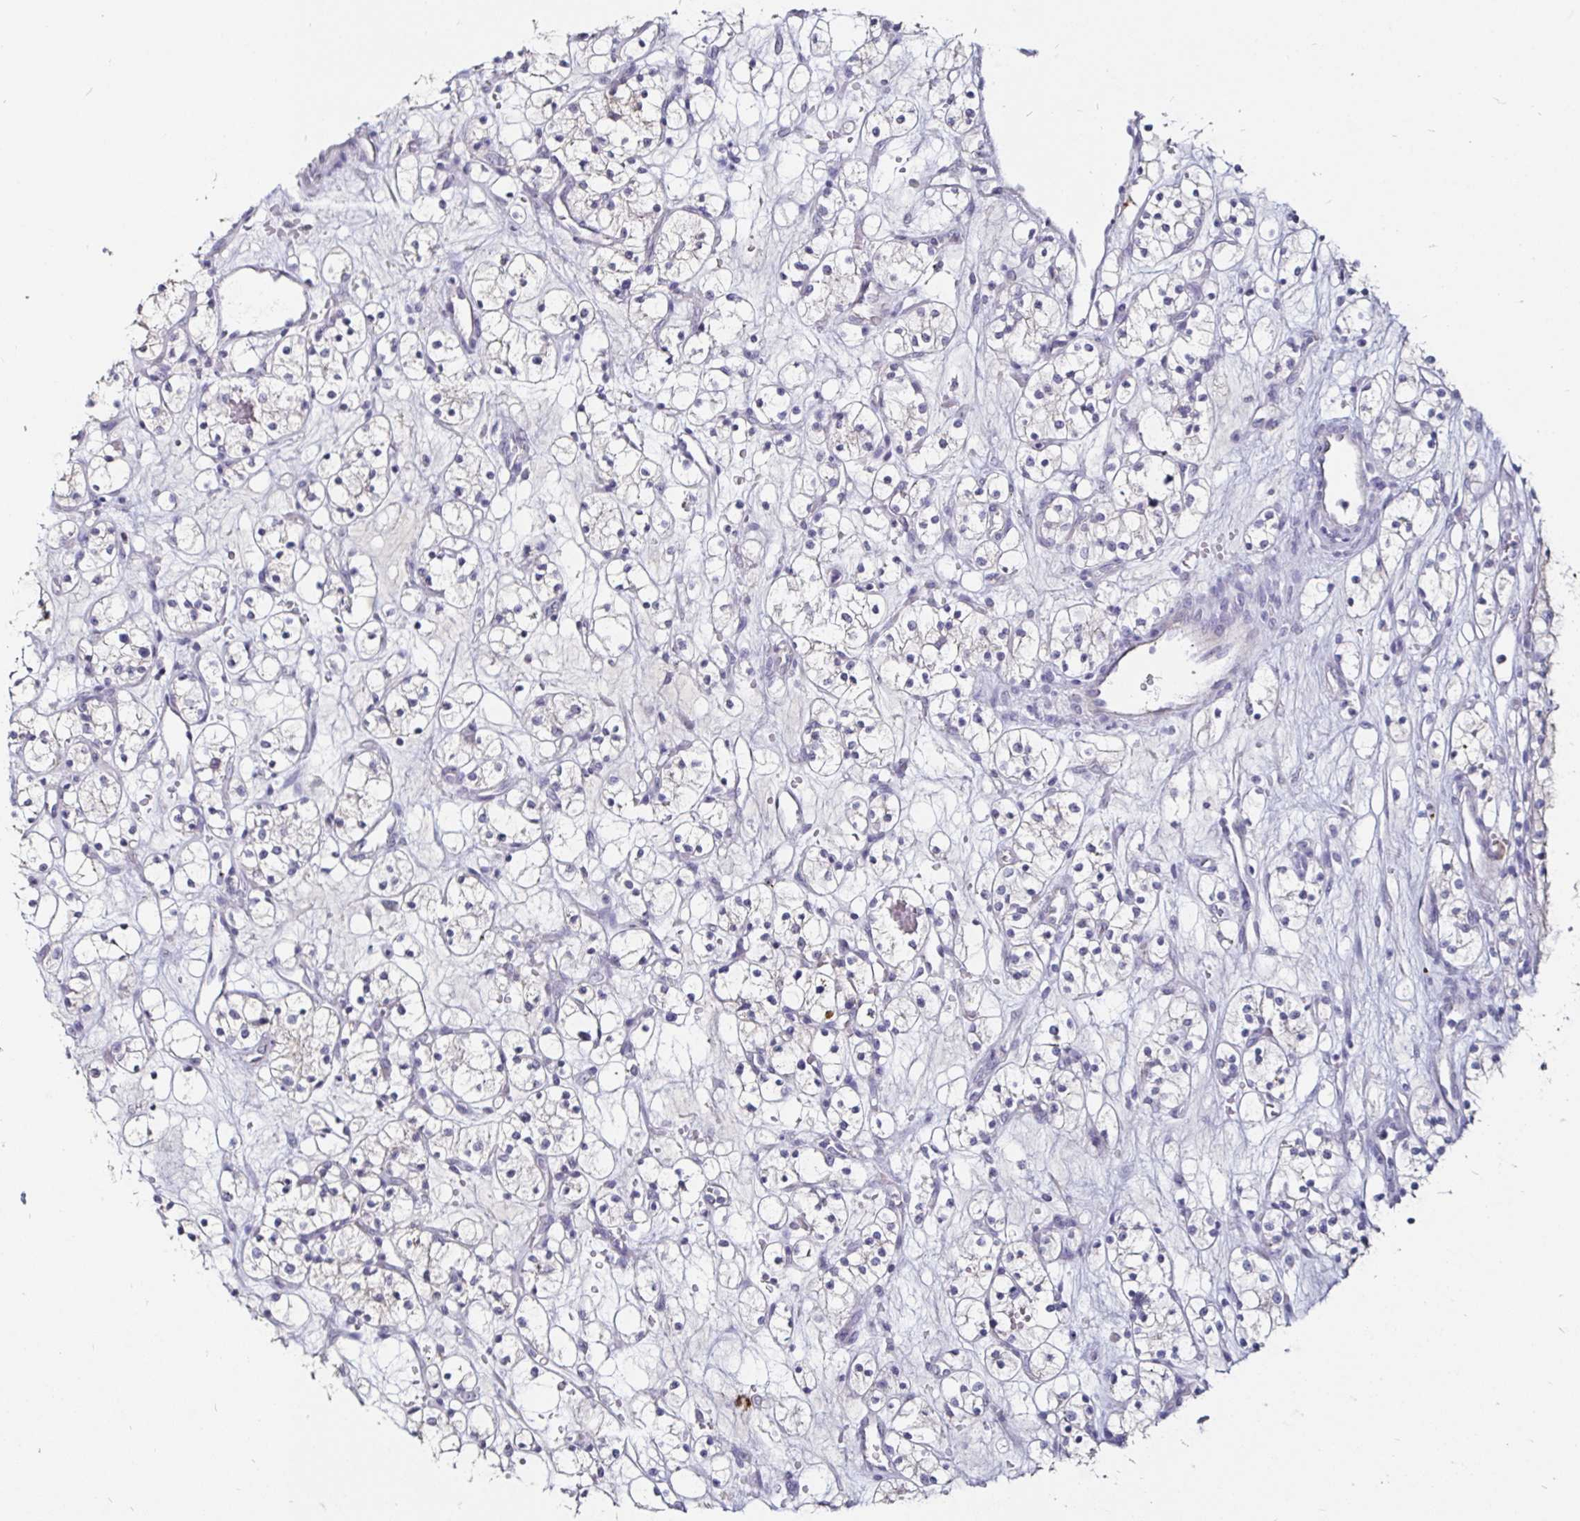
{"staining": {"intensity": "negative", "quantity": "none", "location": "none"}, "tissue": "renal cancer", "cell_type": "Tumor cells", "image_type": "cancer", "snomed": [{"axis": "morphology", "description": "Adenocarcinoma, NOS"}, {"axis": "topography", "description": "Kidney"}], "caption": "Immunohistochemistry micrograph of human renal adenocarcinoma stained for a protein (brown), which displays no positivity in tumor cells.", "gene": "FAIM2", "patient": {"sex": "female", "age": 60}}